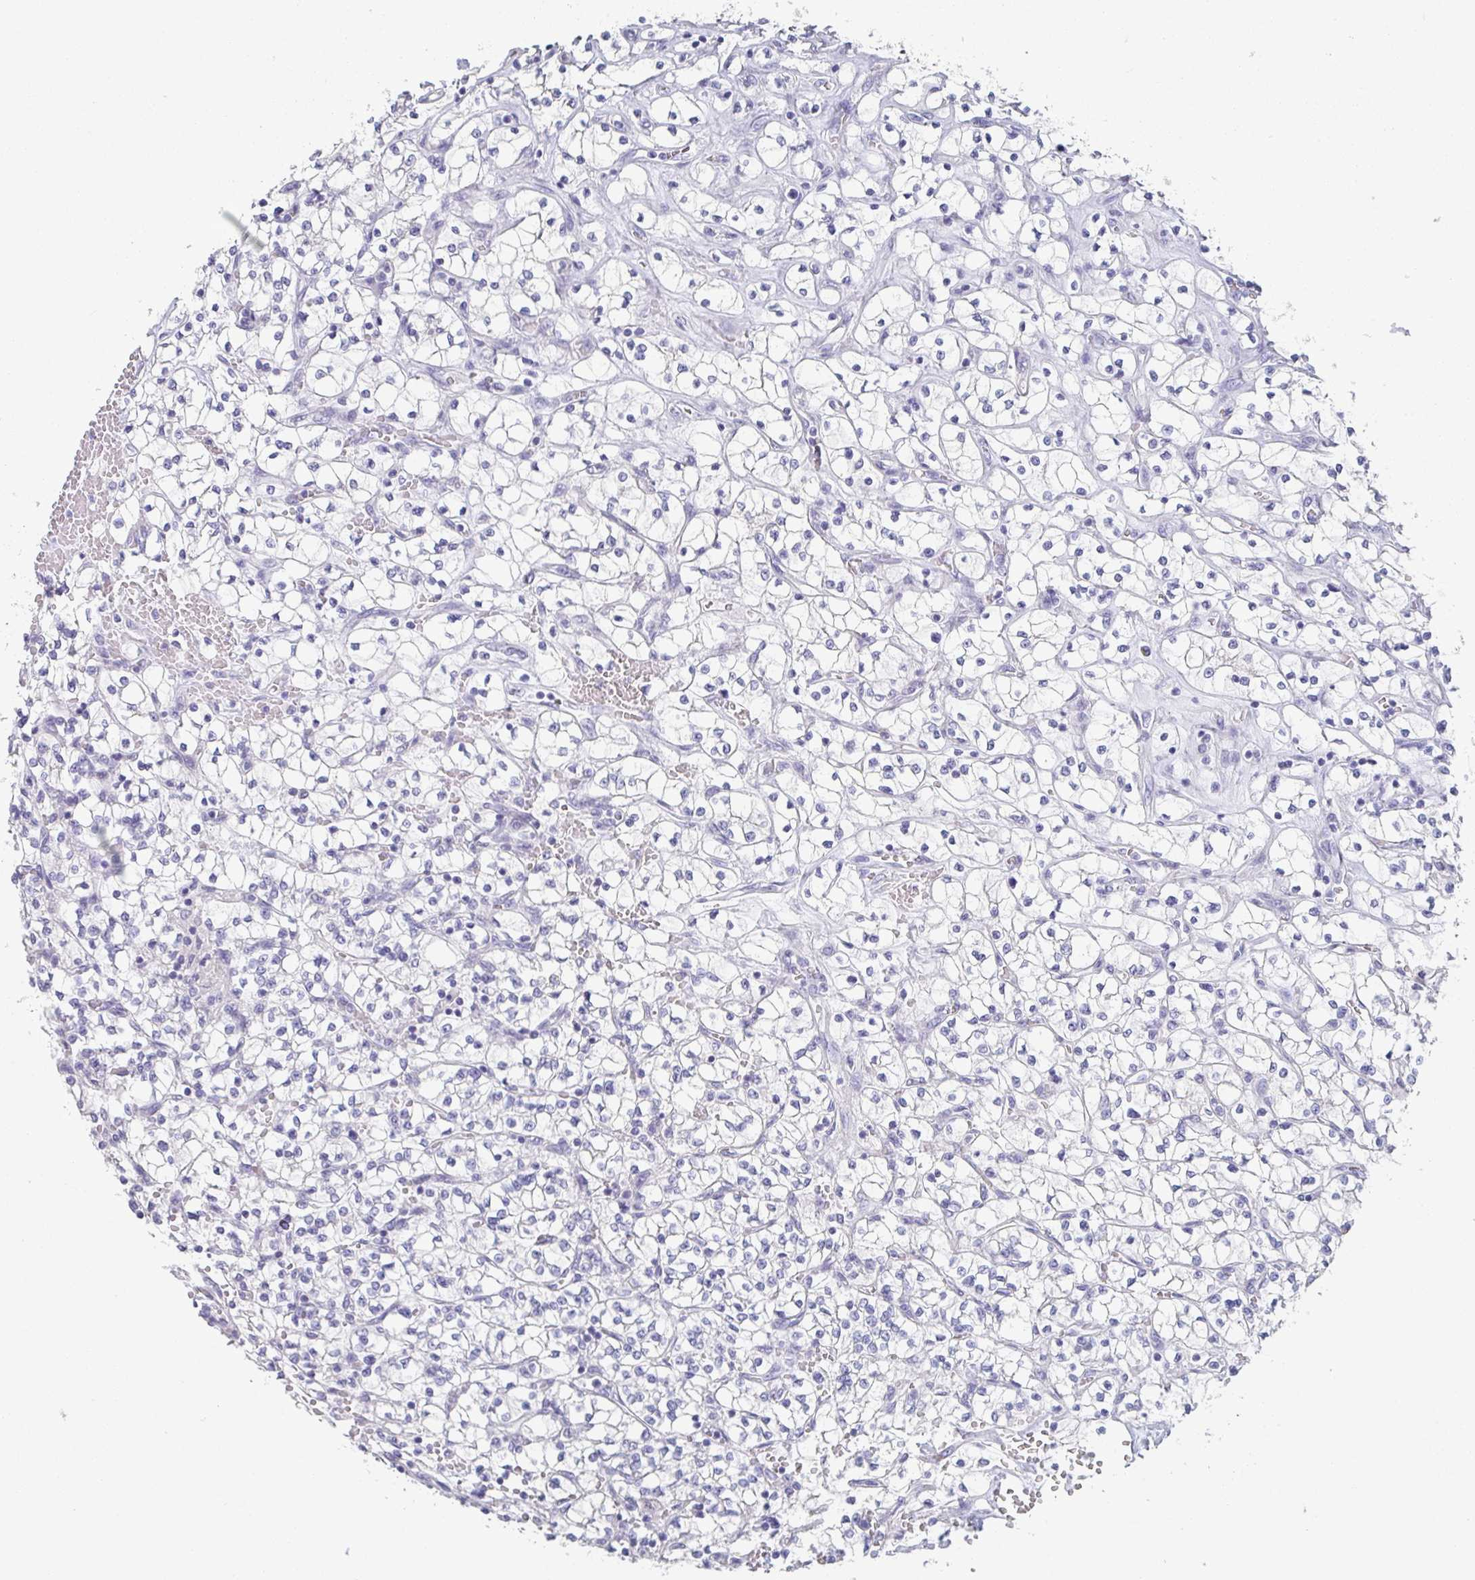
{"staining": {"intensity": "negative", "quantity": "none", "location": "none"}, "tissue": "renal cancer", "cell_type": "Tumor cells", "image_type": "cancer", "snomed": [{"axis": "morphology", "description": "Adenocarcinoma, NOS"}, {"axis": "topography", "description": "Kidney"}], "caption": "Renal cancer was stained to show a protein in brown. There is no significant expression in tumor cells. The staining was performed using DAB to visualize the protein expression in brown, while the nuclei were stained in blue with hematoxylin (Magnification: 20x).", "gene": "NOXRED1", "patient": {"sex": "female", "age": 64}}